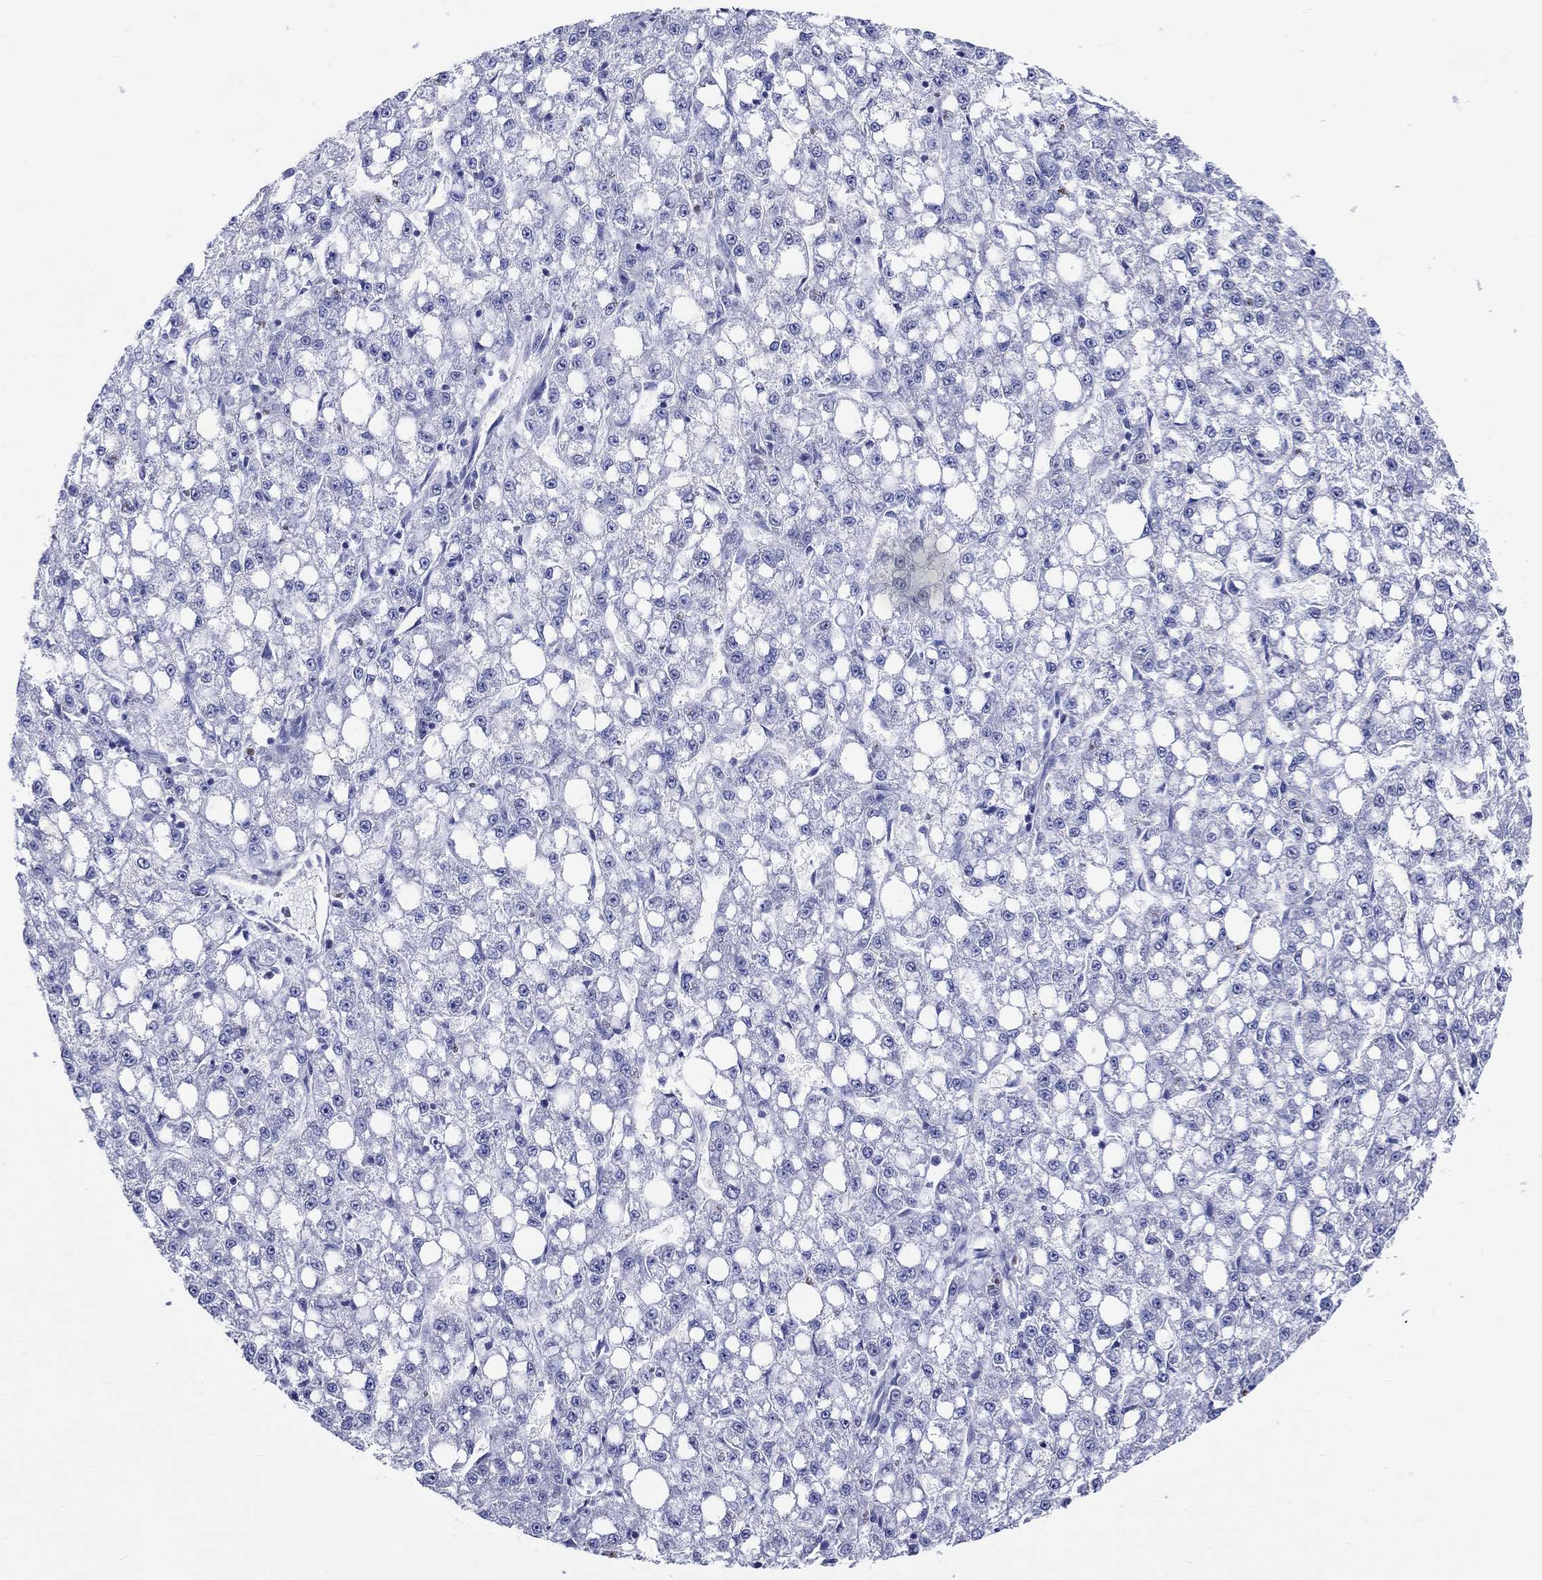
{"staining": {"intensity": "negative", "quantity": "none", "location": "none"}, "tissue": "liver cancer", "cell_type": "Tumor cells", "image_type": "cancer", "snomed": [{"axis": "morphology", "description": "Carcinoma, Hepatocellular, NOS"}, {"axis": "topography", "description": "Liver"}], "caption": "An image of liver cancer (hepatocellular carcinoma) stained for a protein exhibits no brown staining in tumor cells. Nuclei are stained in blue.", "gene": "CRYGS", "patient": {"sex": "female", "age": 65}}